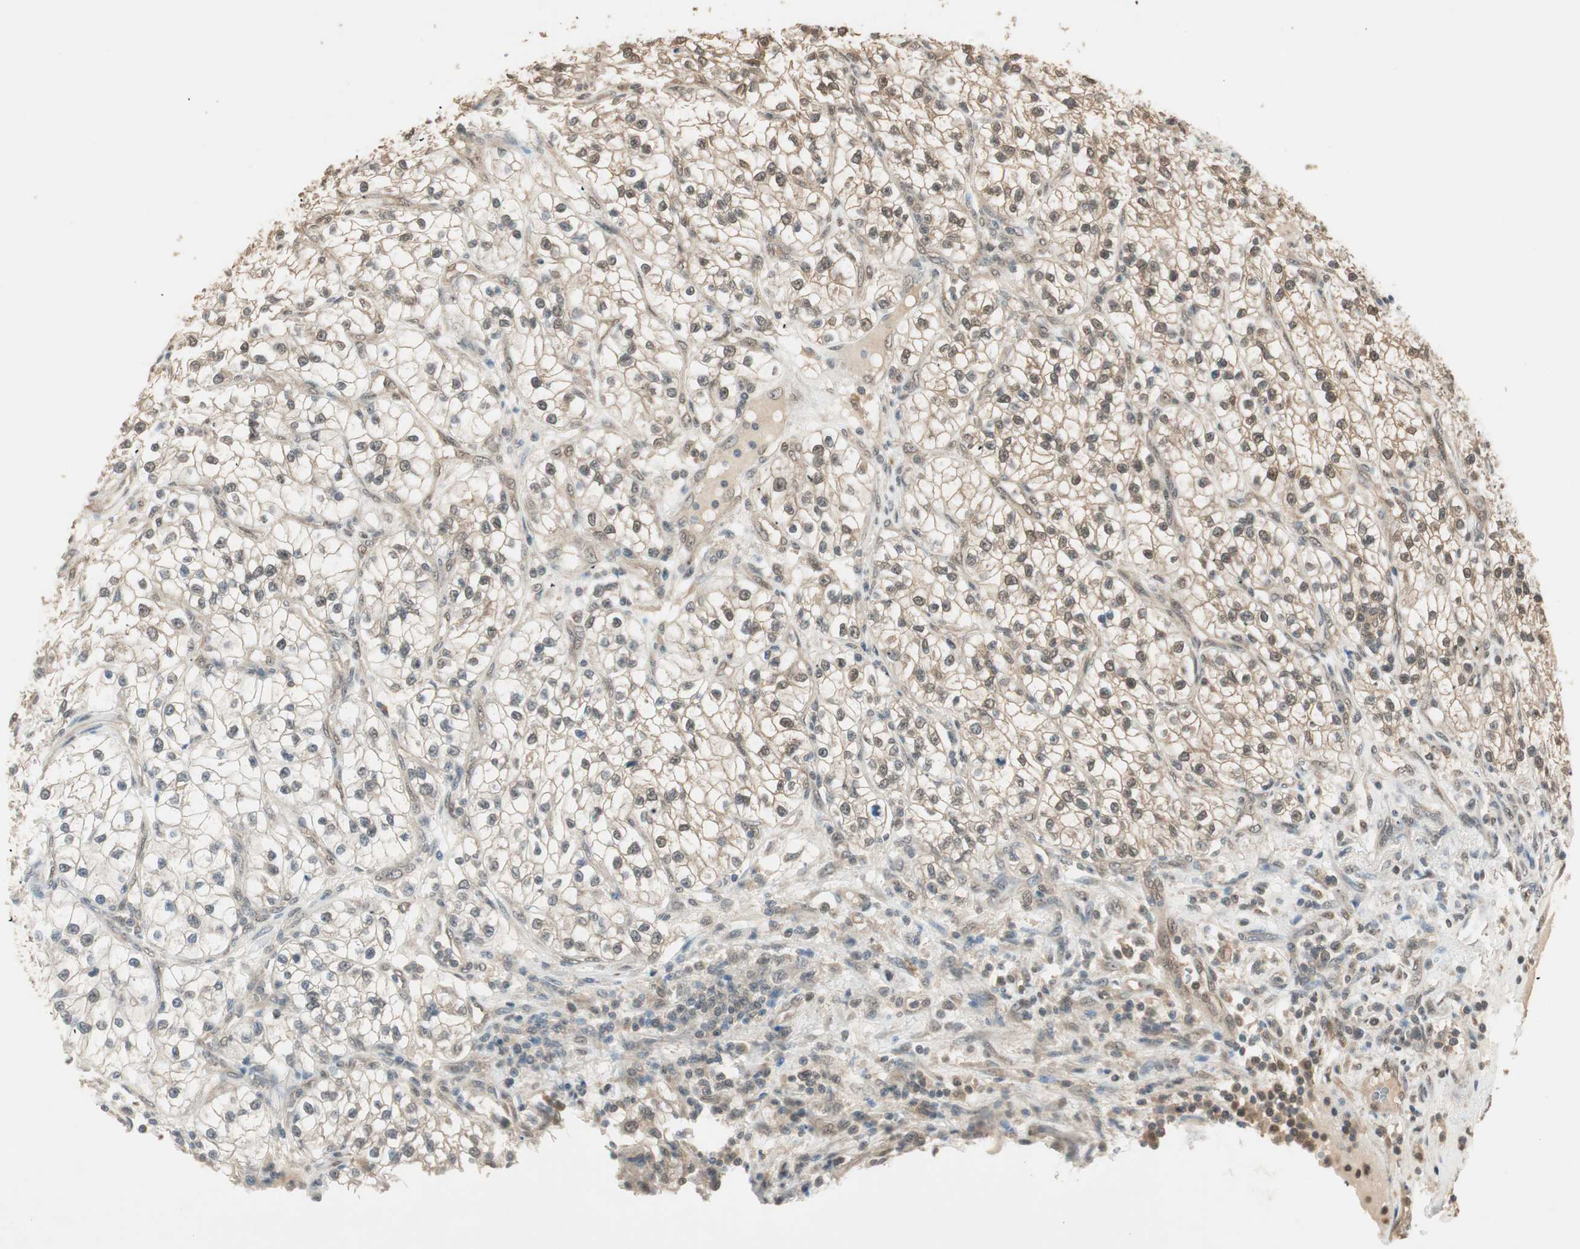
{"staining": {"intensity": "weak", "quantity": "25%-75%", "location": "cytoplasmic/membranous,nuclear"}, "tissue": "renal cancer", "cell_type": "Tumor cells", "image_type": "cancer", "snomed": [{"axis": "morphology", "description": "Adenocarcinoma, NOS"}, {"axis": "topography", "description": "Kidney"}], "caption": "Human adenocarcinoma (renal) stained with a protein marker reveals weak staining in tumor cells.", "gene": "USP5", "patient": {"sex": "female", "age": 57}}